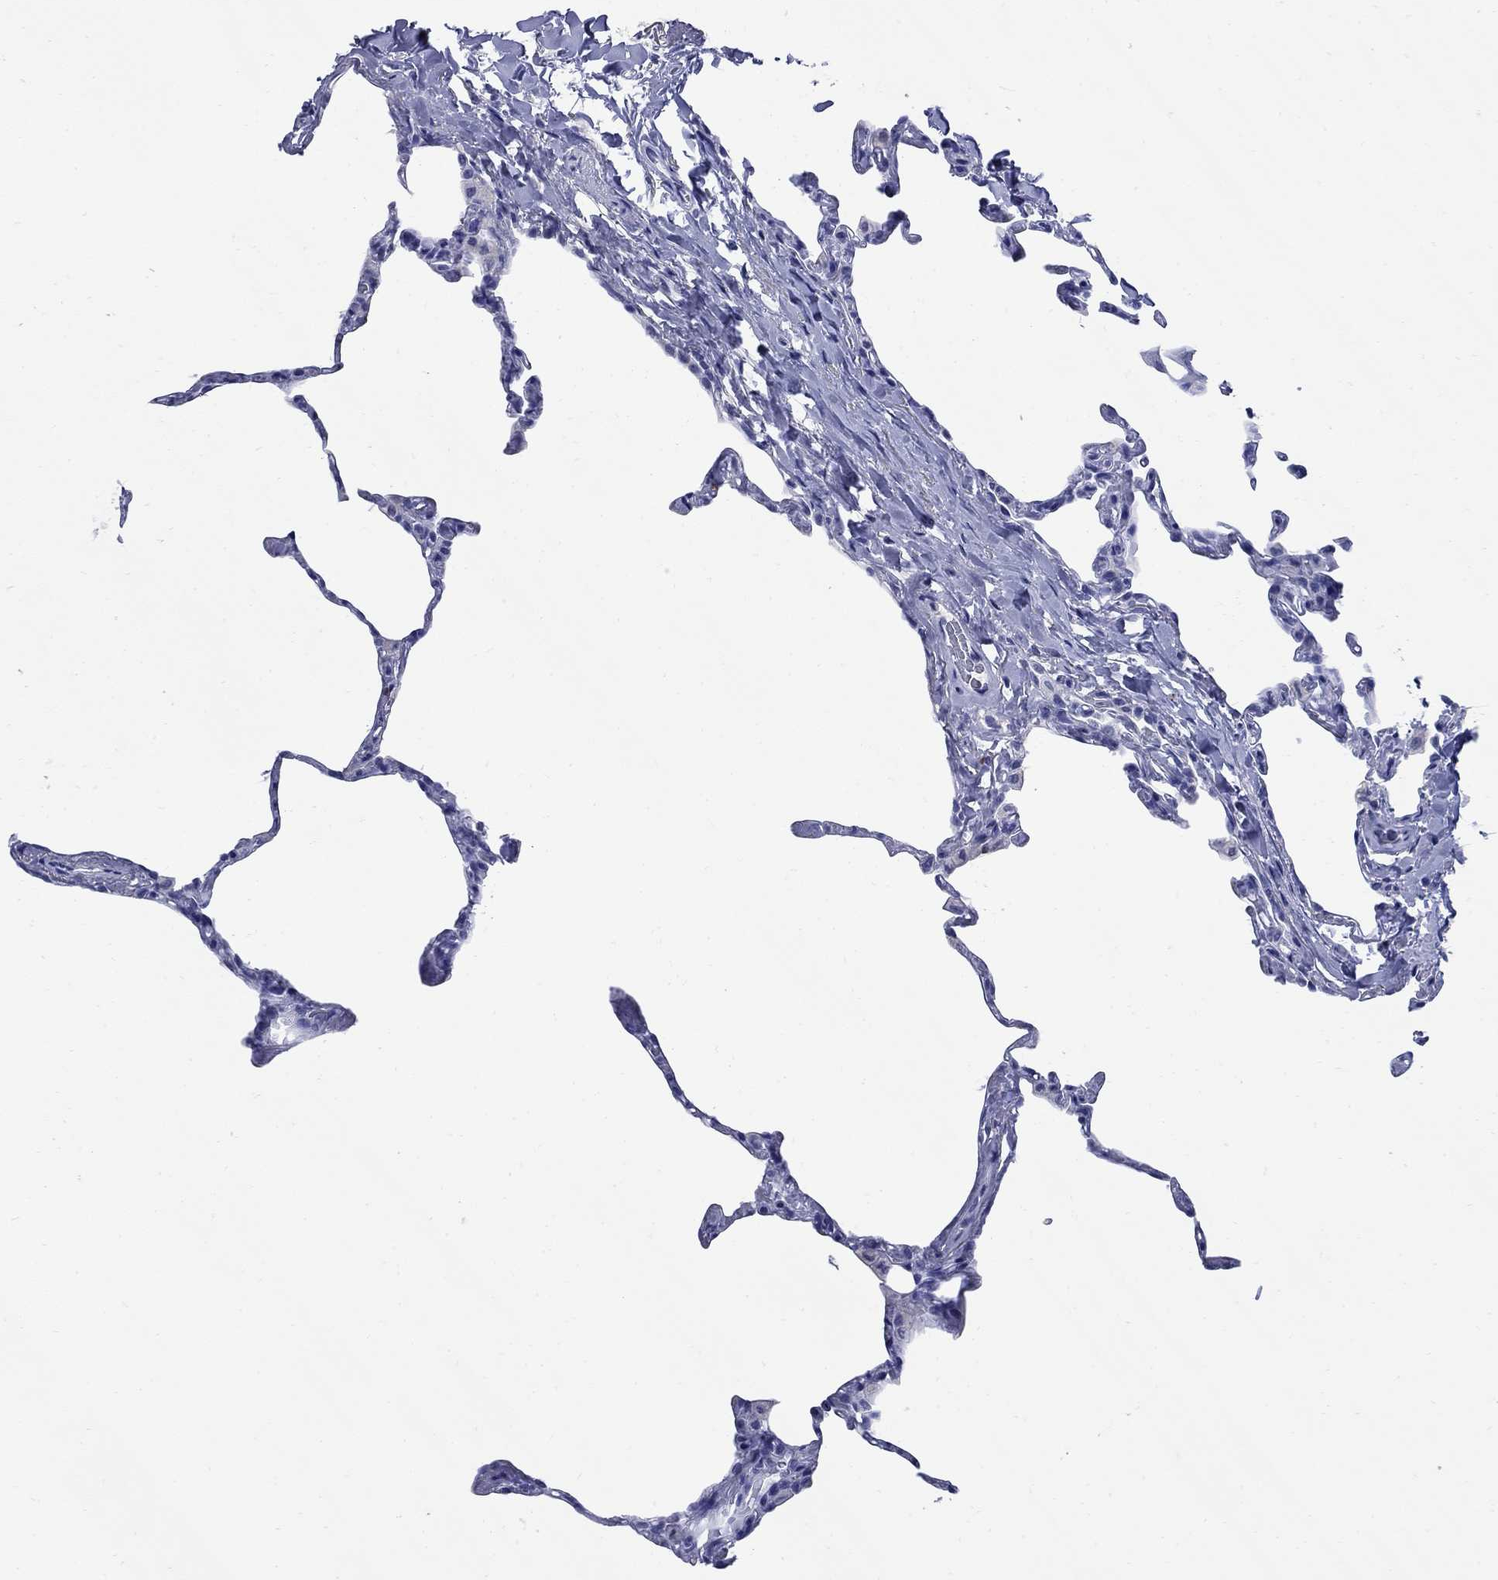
{"staining": {"intensity": "negative", "quantity": "none", "location": "none"}, "tissue": "lung", "cell_type": "Alveolar cells", "image_type": "normal", "snomed": [{"axis": "morphology", "description": "Normal tissue, NOS"}, {"axis": "topography", "description": "Lung"}], "caption": "IHC of benign lung demonstrates no positivity in alveolar cells. The staining is performed using DAB (3,3'-diaminobenzidine) brown chromogen with nuclei counter-stained in using hematoxylin.", "gene": "TACC3", "patient": {"sex": "male", "age": 65}}